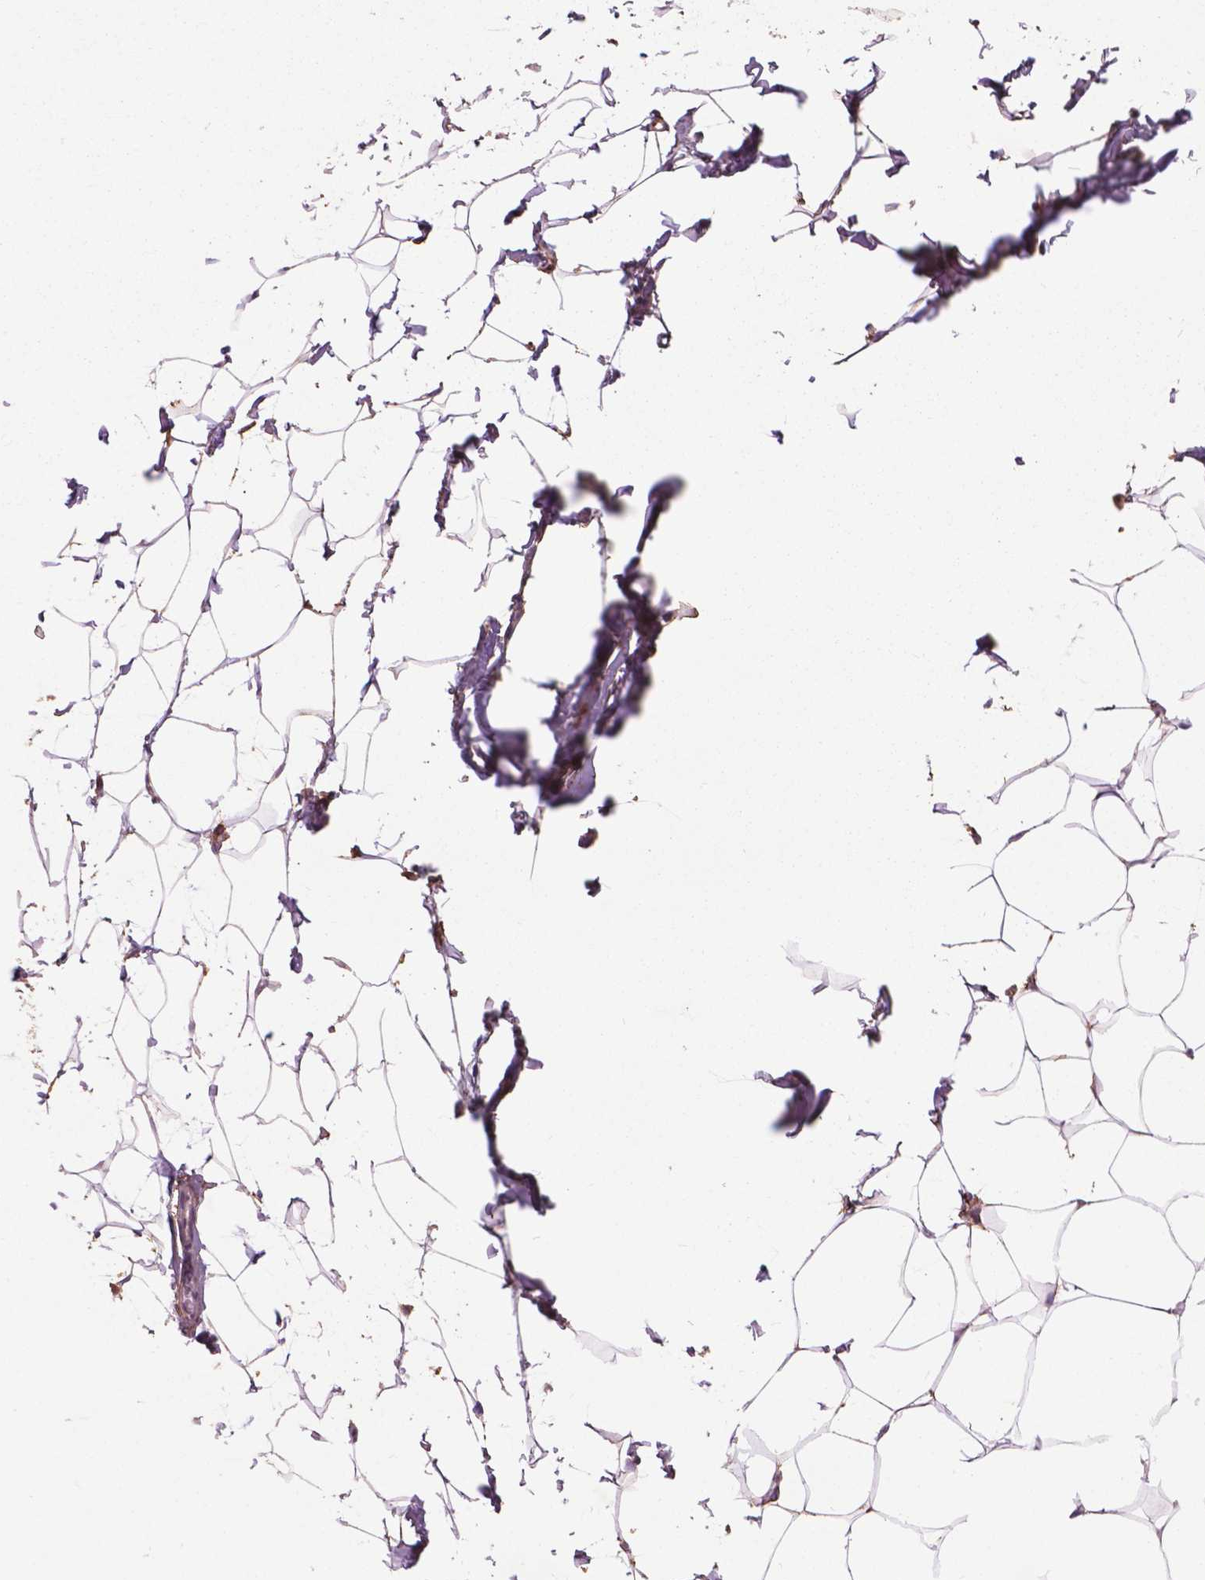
{"staining": {"intensity": "moderate", "quantity": ">75%", "location": "cytoplasmic/membranous"}, "tissue": "breast", "cell_type": "Adipocytes", "image_type": "normal", "snomed": [{"axis": "morphology", "description": "Normal tissue, NOS"}, {"axis": "topography", "description": "Breast"}], "caption": "The photomicrograph exhibits a brown stain indicating the presence of a protein in the cytoplasmic/membranous of adipocytes in breast. (IHC, brightfield microscopy, high magnification).", "gene": "LRRC3C", "patient": {"sex": "female", "age": 32}}